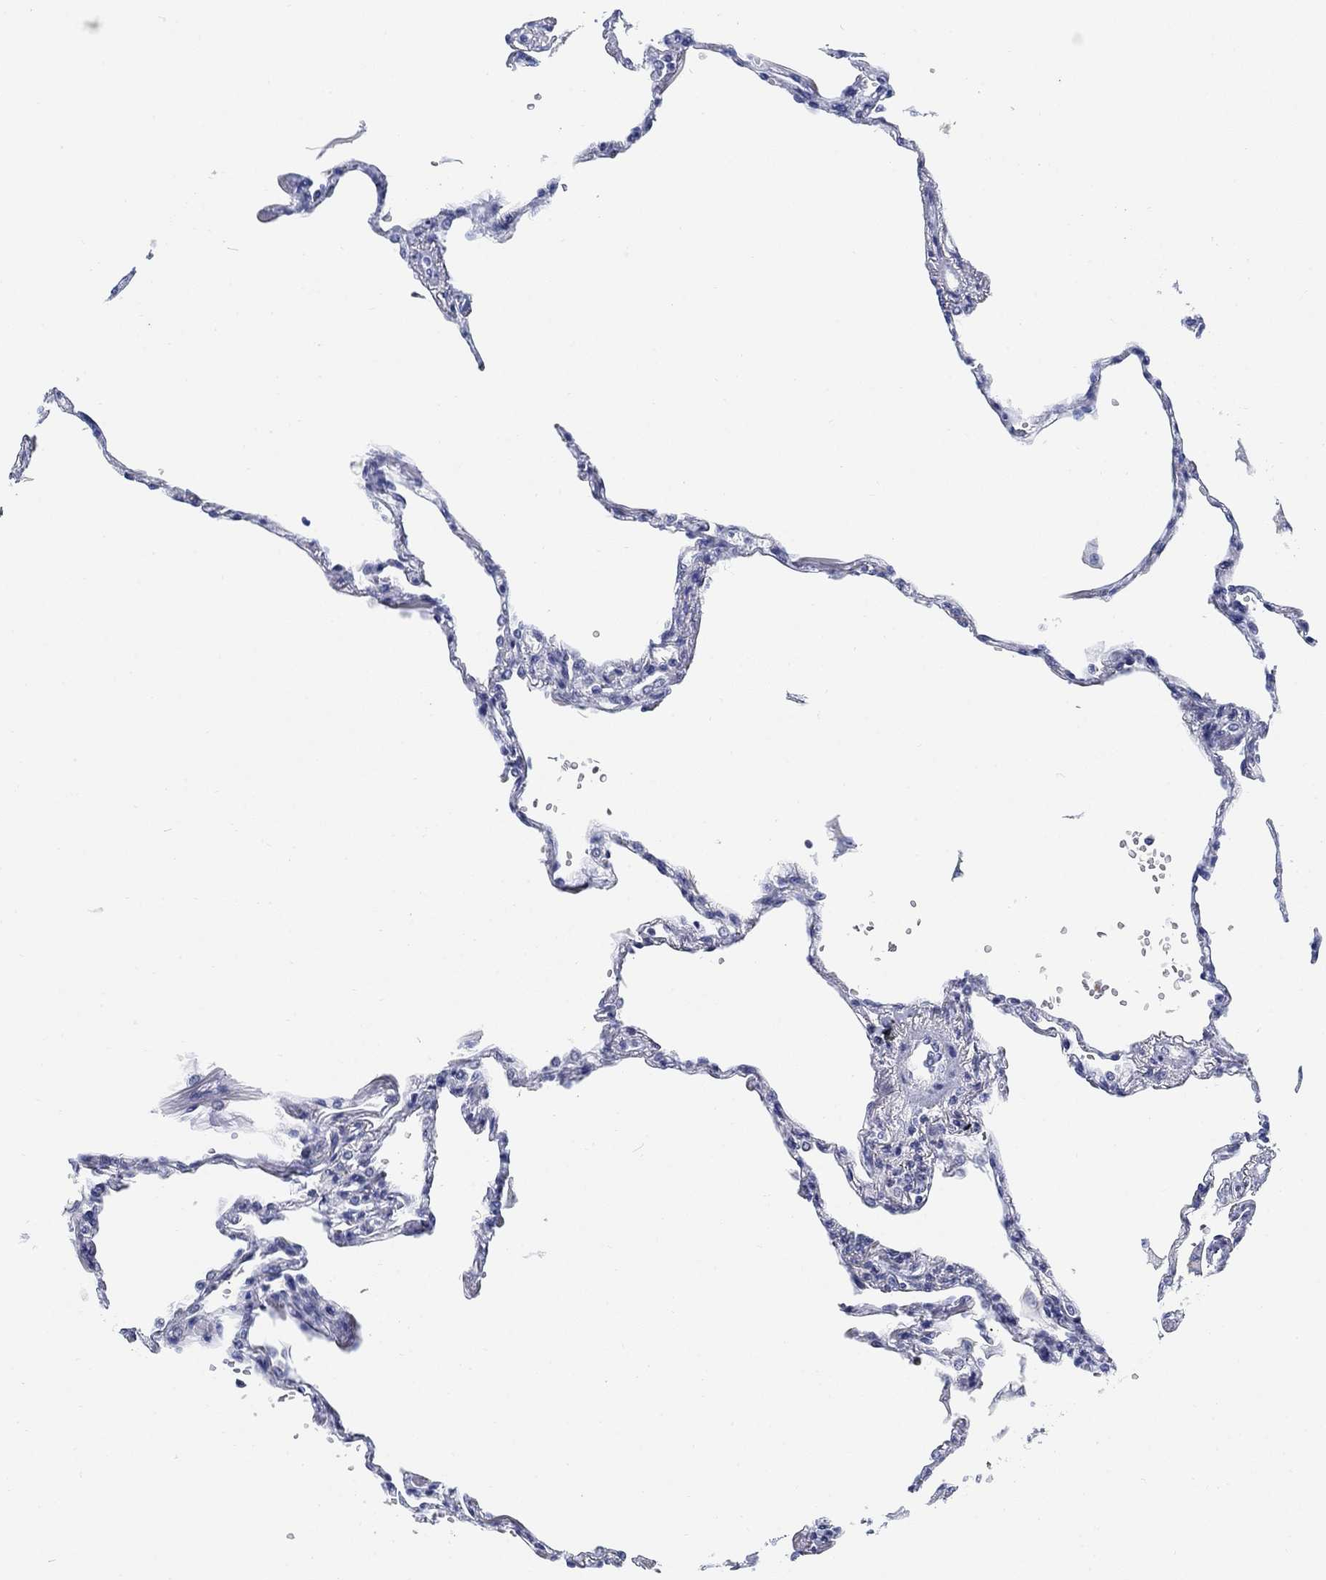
{"staining": {"intensity": "negative", "quantity": "none", "location": "none"}, "tissue": "lung", "cell_type": "Alveolar cells", "image_type": "normal", "snomed": [{"axis": "morphology", "description": "Normal tissue, NOS"}, {"axis": "topography", "description": "Lung"}], "caption": "The image demonstrates no significant staining in alveolar cells of lung.", "gene": "CLUL1", "patient": {"sex": "male", "age": 78}}